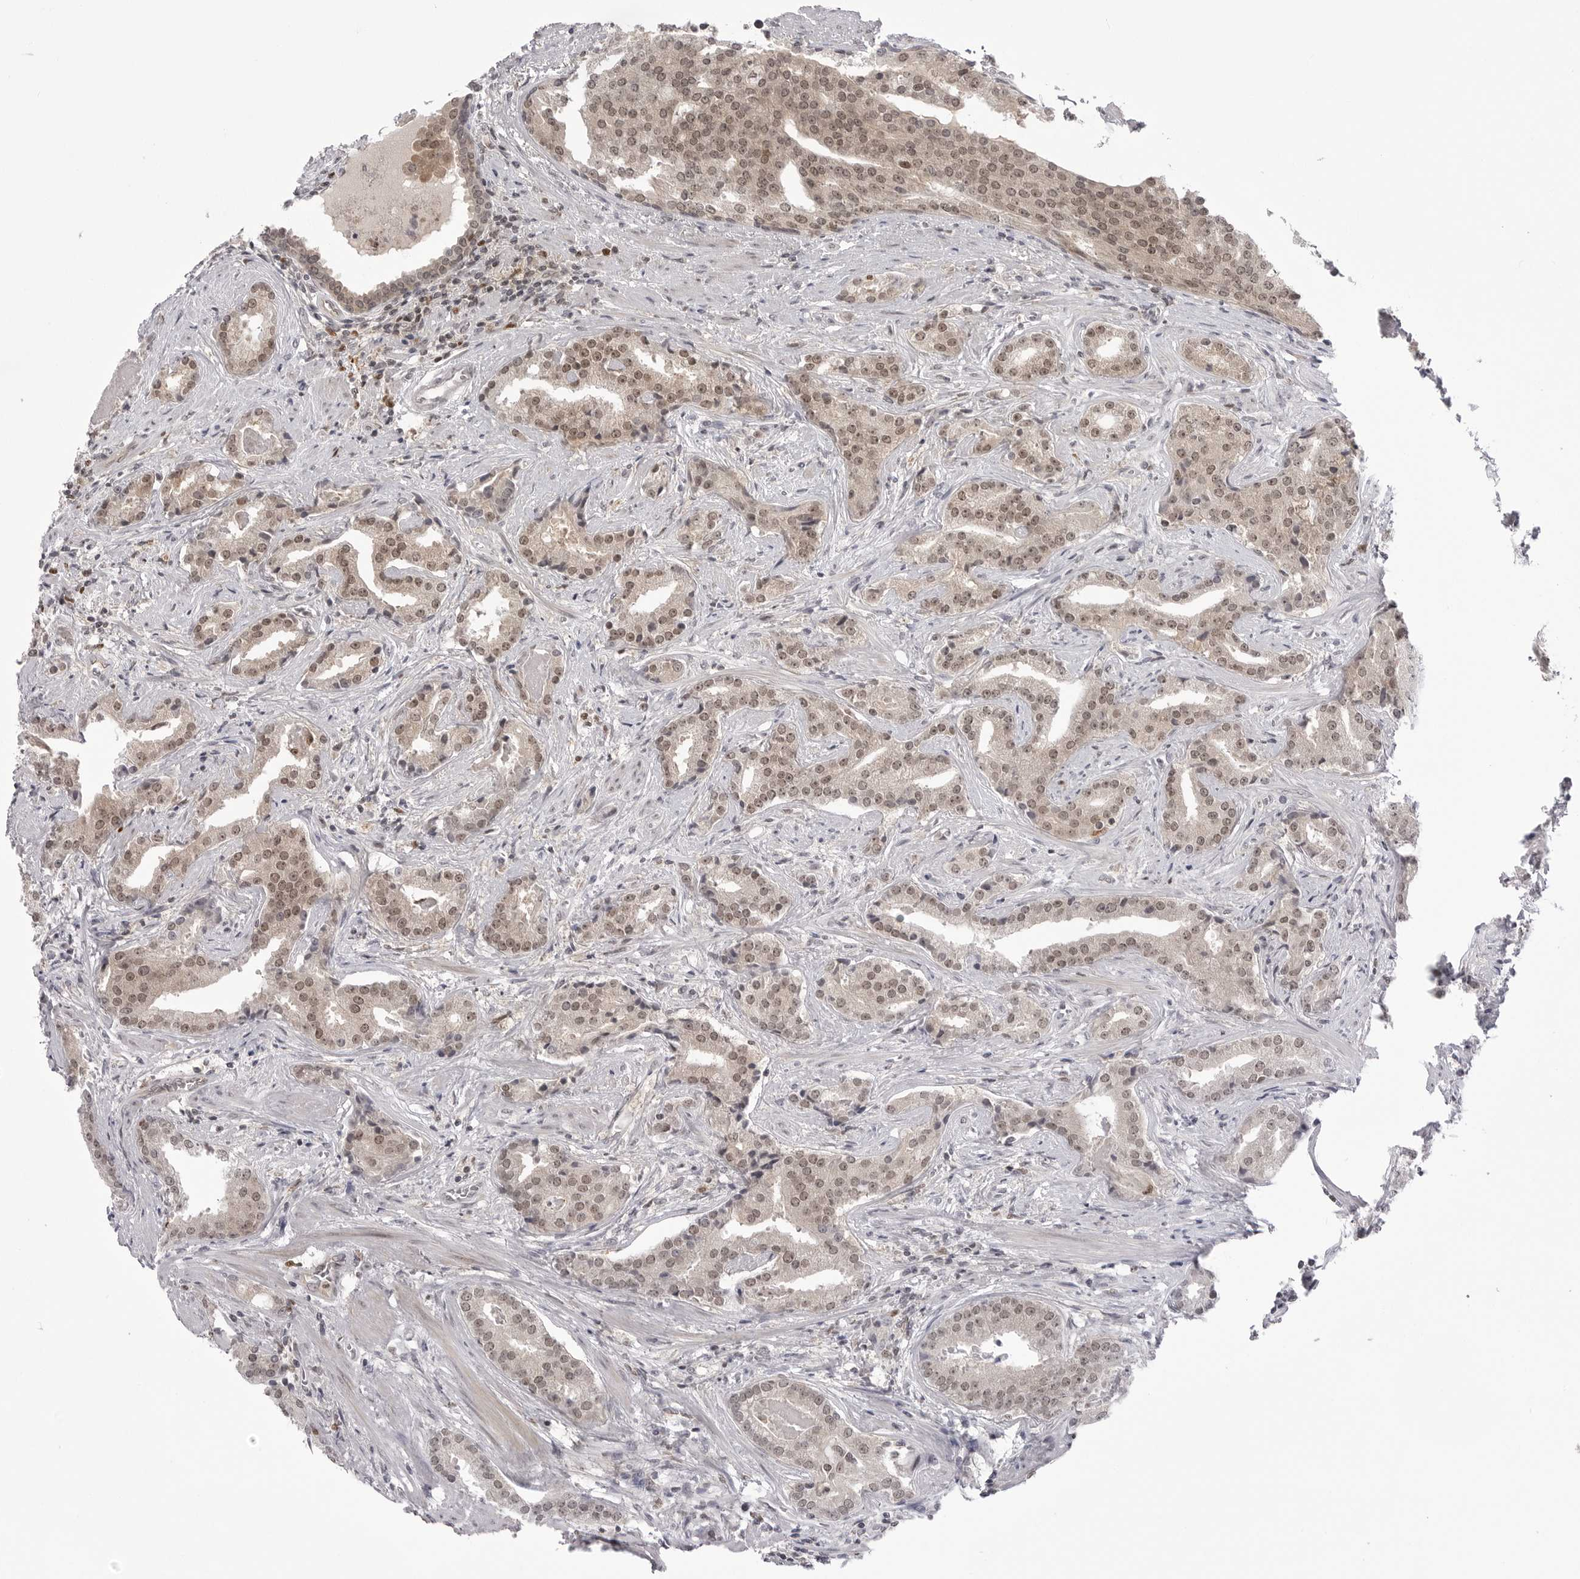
{"staining": {"intensity": "weak", "quantity": ">75%", "location": "cytoplasmic/membranous,nuclear"}, "tissue": "prostate cancer", "cell_type": "Tumor cells", "image_type": "cancer", "snomed": [{"axis": "morphology", "description": "Adenocarcinoma, Low grade"}, {"axis": "topography", "description": "Prostate"}], "caption": "IHC micrograph of neoplastic tissue: human prostate cancer (adenocarcinoma (low-grade)) stained using immunohistochemistry (IHC) demonstrates low levels of weak protein expression localized specifically in the cytoplasmic/membranous and nuclear of tumor cells, appearing as a cytoplasmic/membranous and nuclear brown color.", "gene": "PTK2B", "patient": {"sex": "male", "age": 67}}